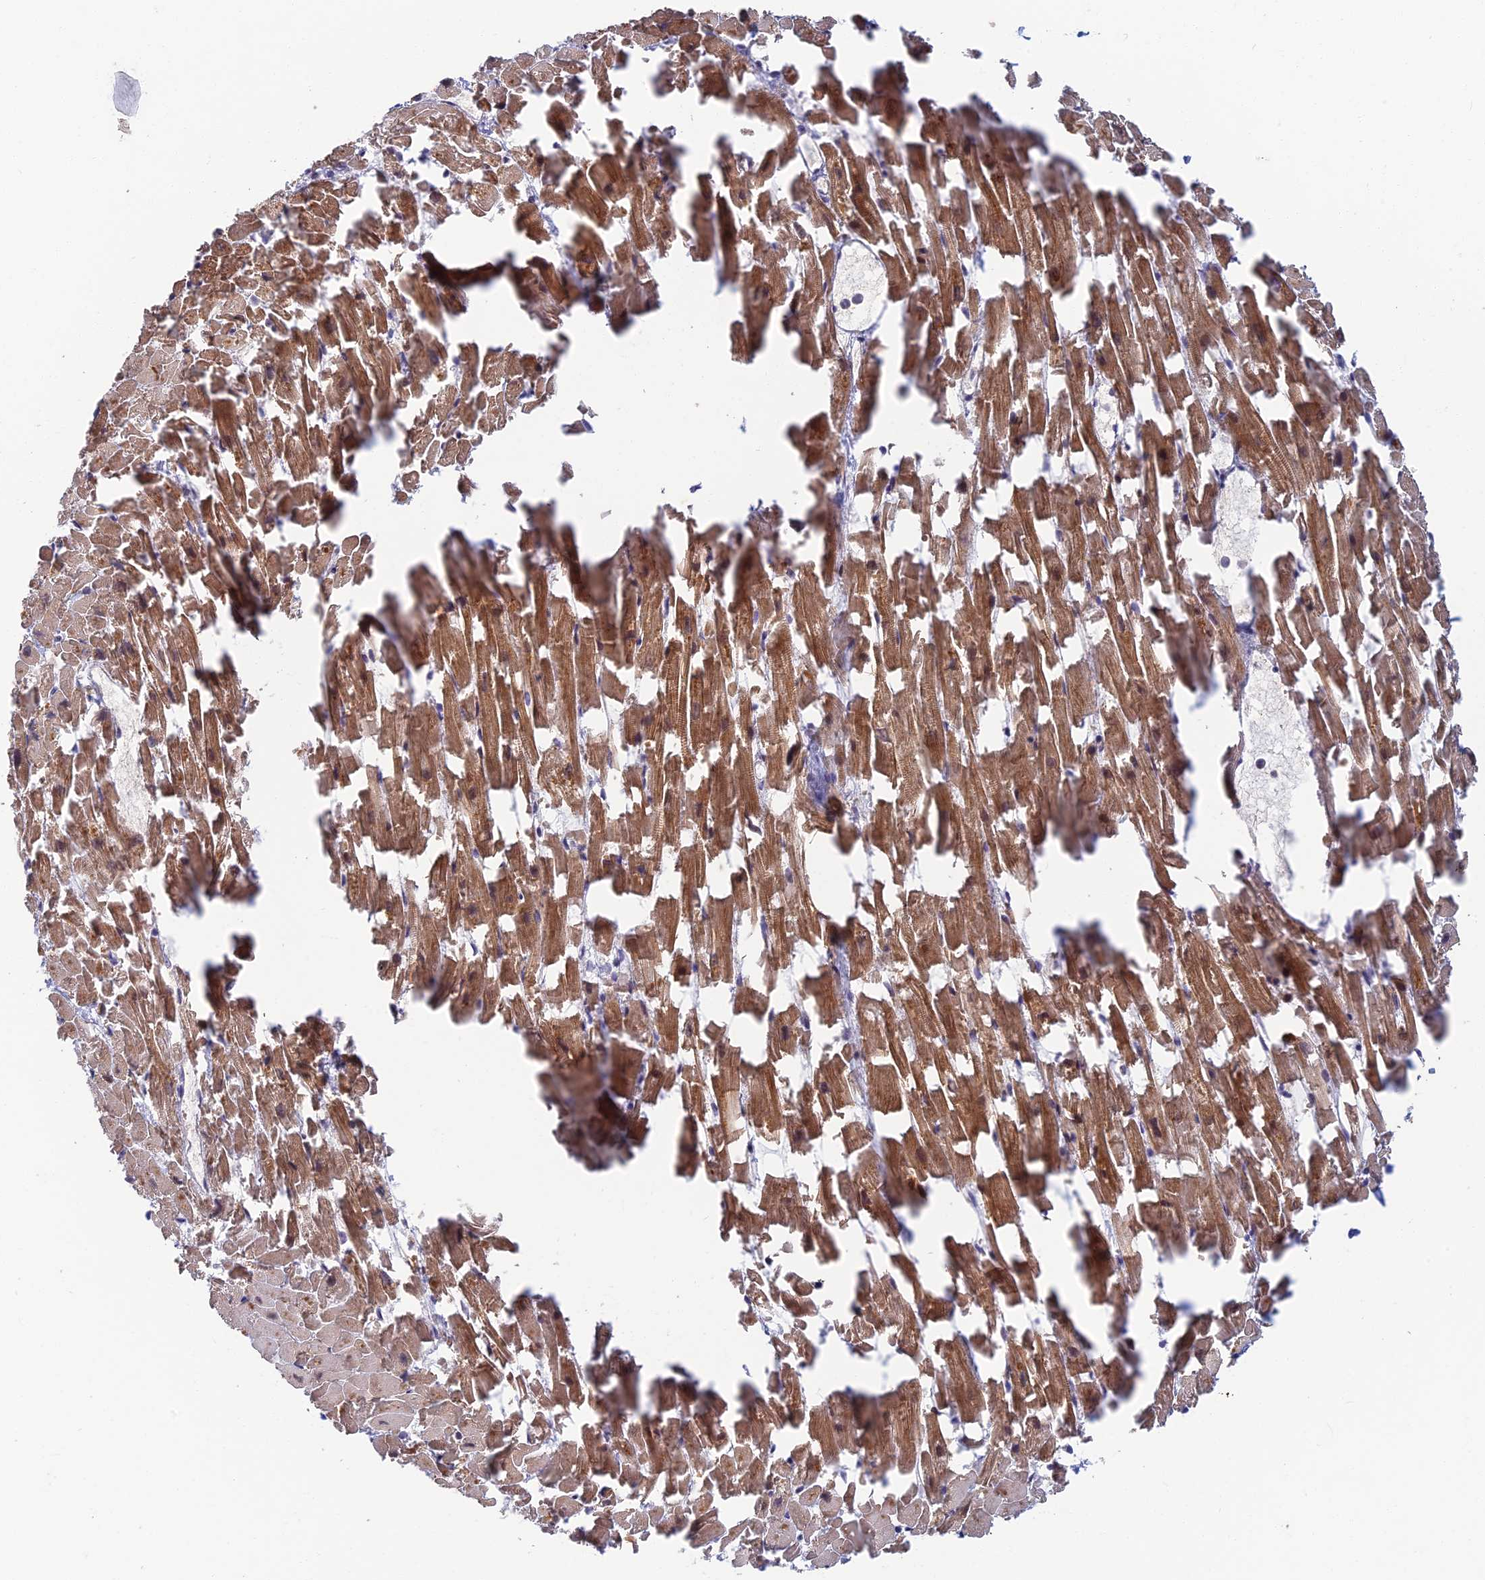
{"staining": {"intensity": "strong", "quantity": ">75%", "location": "cytoplasmic/membranous"}, "tissue": "heart muscle", "cell_type": "Cardiomyocytes", "image_type": "normal", "snomed": [{"axis": "morphology", "description": "Normal tissue, NOS"}, {"axis": "topography", "description": "Heart"}], "caption": "Heart muscle stained with DAB (3,3'-diaminobenzidine) immunohistochemistry exhibits high levels of strong cytoplasmic/membranous expression in approximately >75% of cardiomyocytes.", "gene": "TCEA2", "patient": {"sex": "female", "age": 64}}